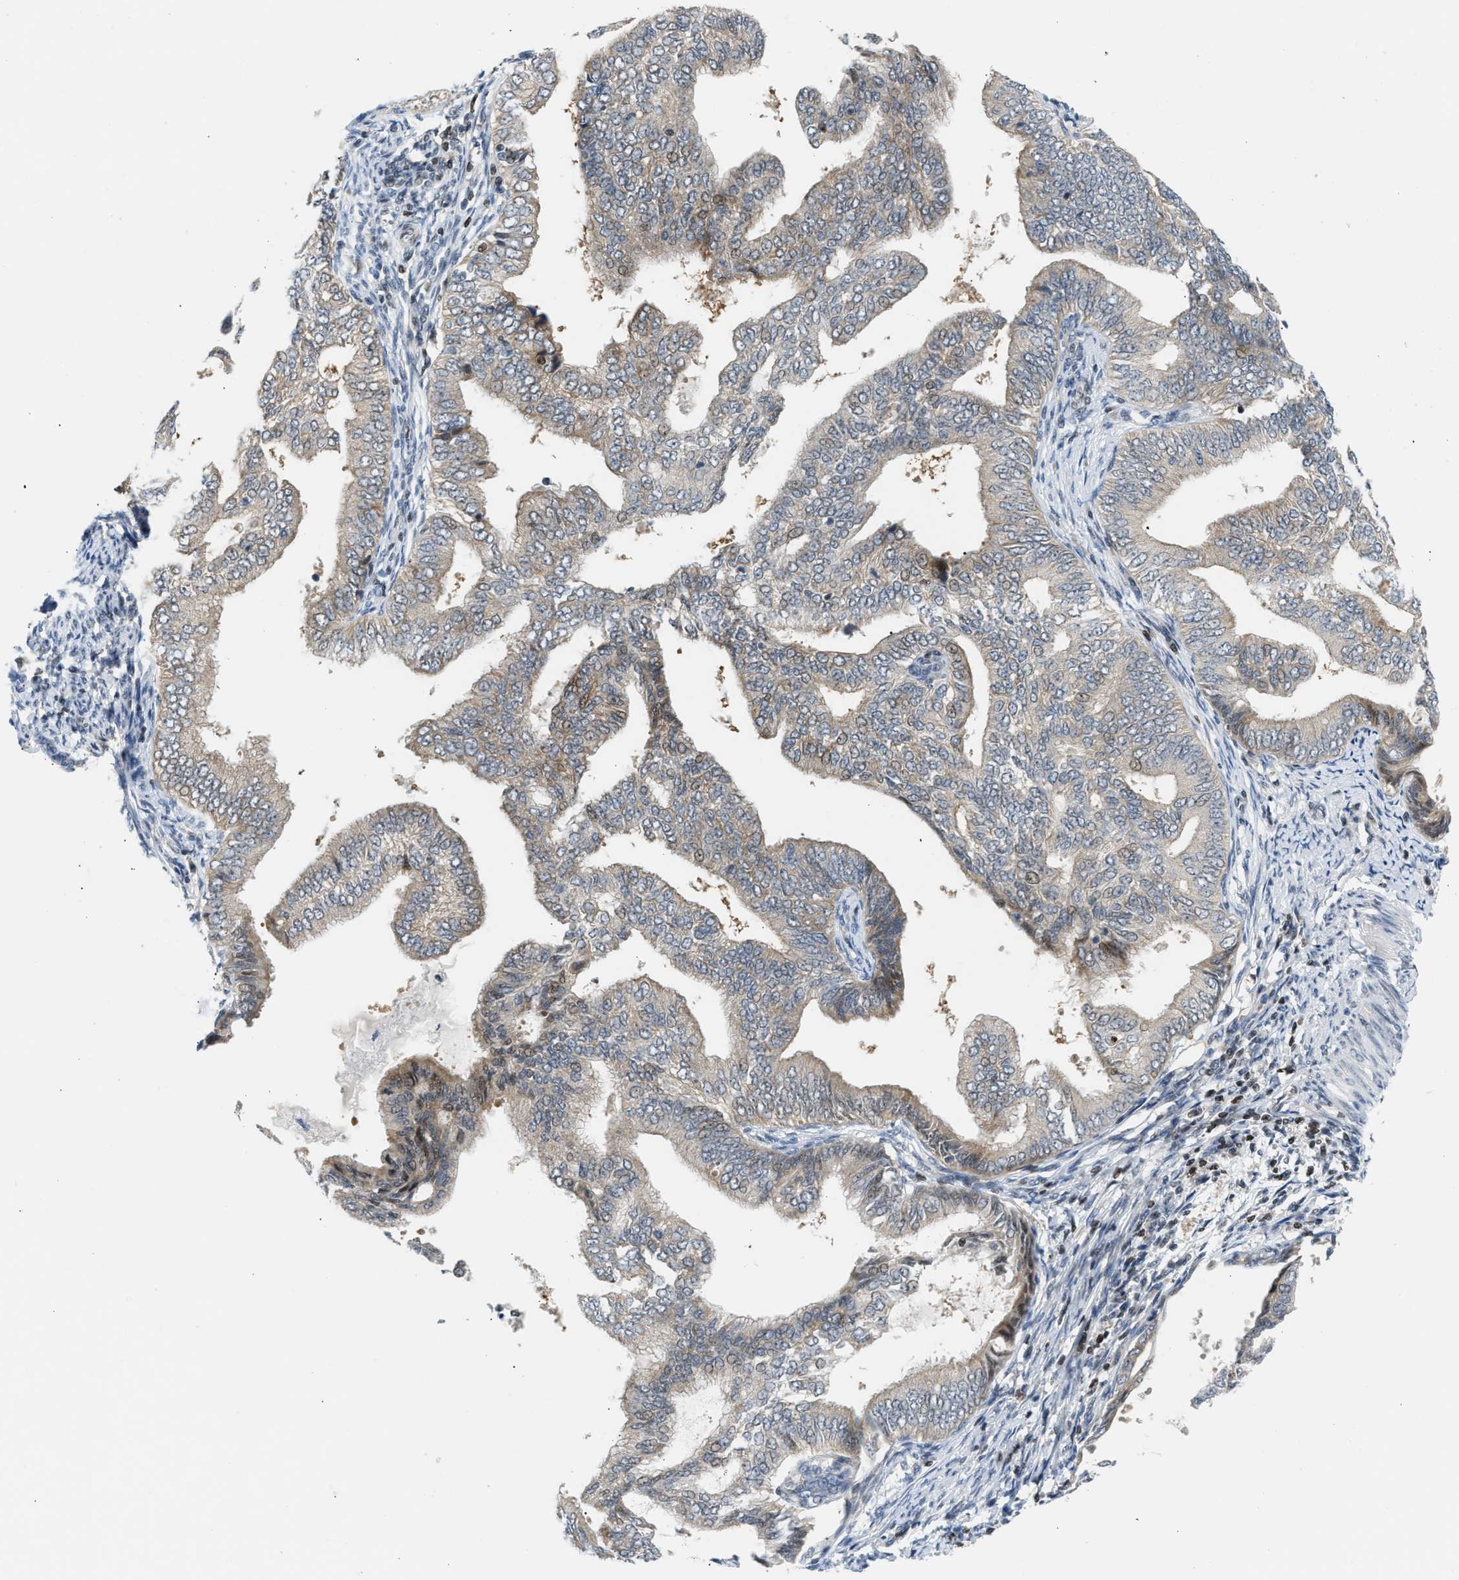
{"staining": {"intensity": "weak", "quantity": "25%-75%", "location": "cytoplasmic/membranous"}, "tissue": "endometrial cancer", "cell_type": "Tumor cells", "image_type": "cancer", "snomed": [{"axis": "morphology", "description": "Adenocarcinoma, NOS"}, {"axis": "topography", "description": "Endometrium"}], "caption": "Brown immunohistochemical staining in human adenocarcinoma (endometrial) reveals weak cytoplasmic/membranous expression in approximately 25%-75% of tumor cells.", "gene": "NPS", "patient": {"sex": "female", "age": 58}}